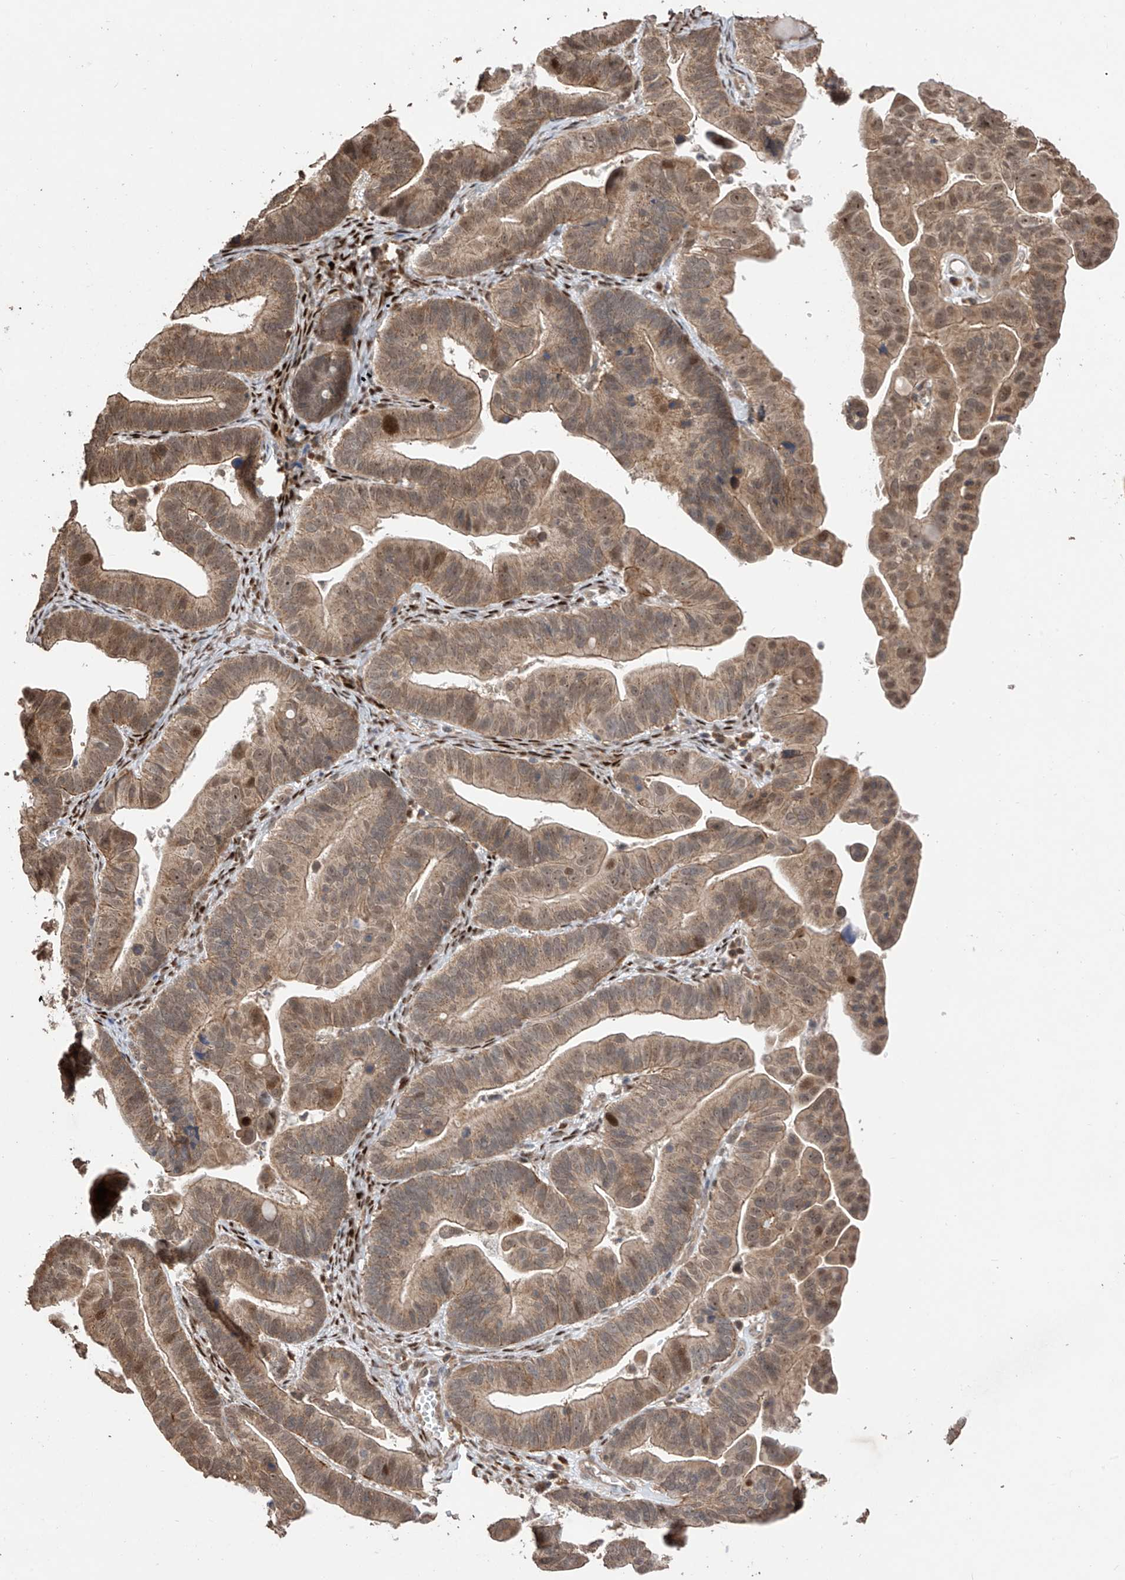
{"staining": {"intensity": "moderate", "quantity": "25%-75%", "location": "cytoplasmic/membranous,nuclear"}, "tissue": "ovarian cancer", "cell_type": "Tumor cells", "image_type": "cancer", "snomed": [{"axis": "morphology", "description": "Cystadenocarcinoma, serous, NOS"}, {"axis": "topography", "description": "Ovary"}], "caption": "Immunohistochemical staining of ovarian serous cystadenocarcinoma displays medium levels of moderate cytoplasmic/membranous and nuclear protein staining in approximately 25%-75% of tumor cells.", "gene": "LATS1", "patient": {"sex": "female", "age": 56}}